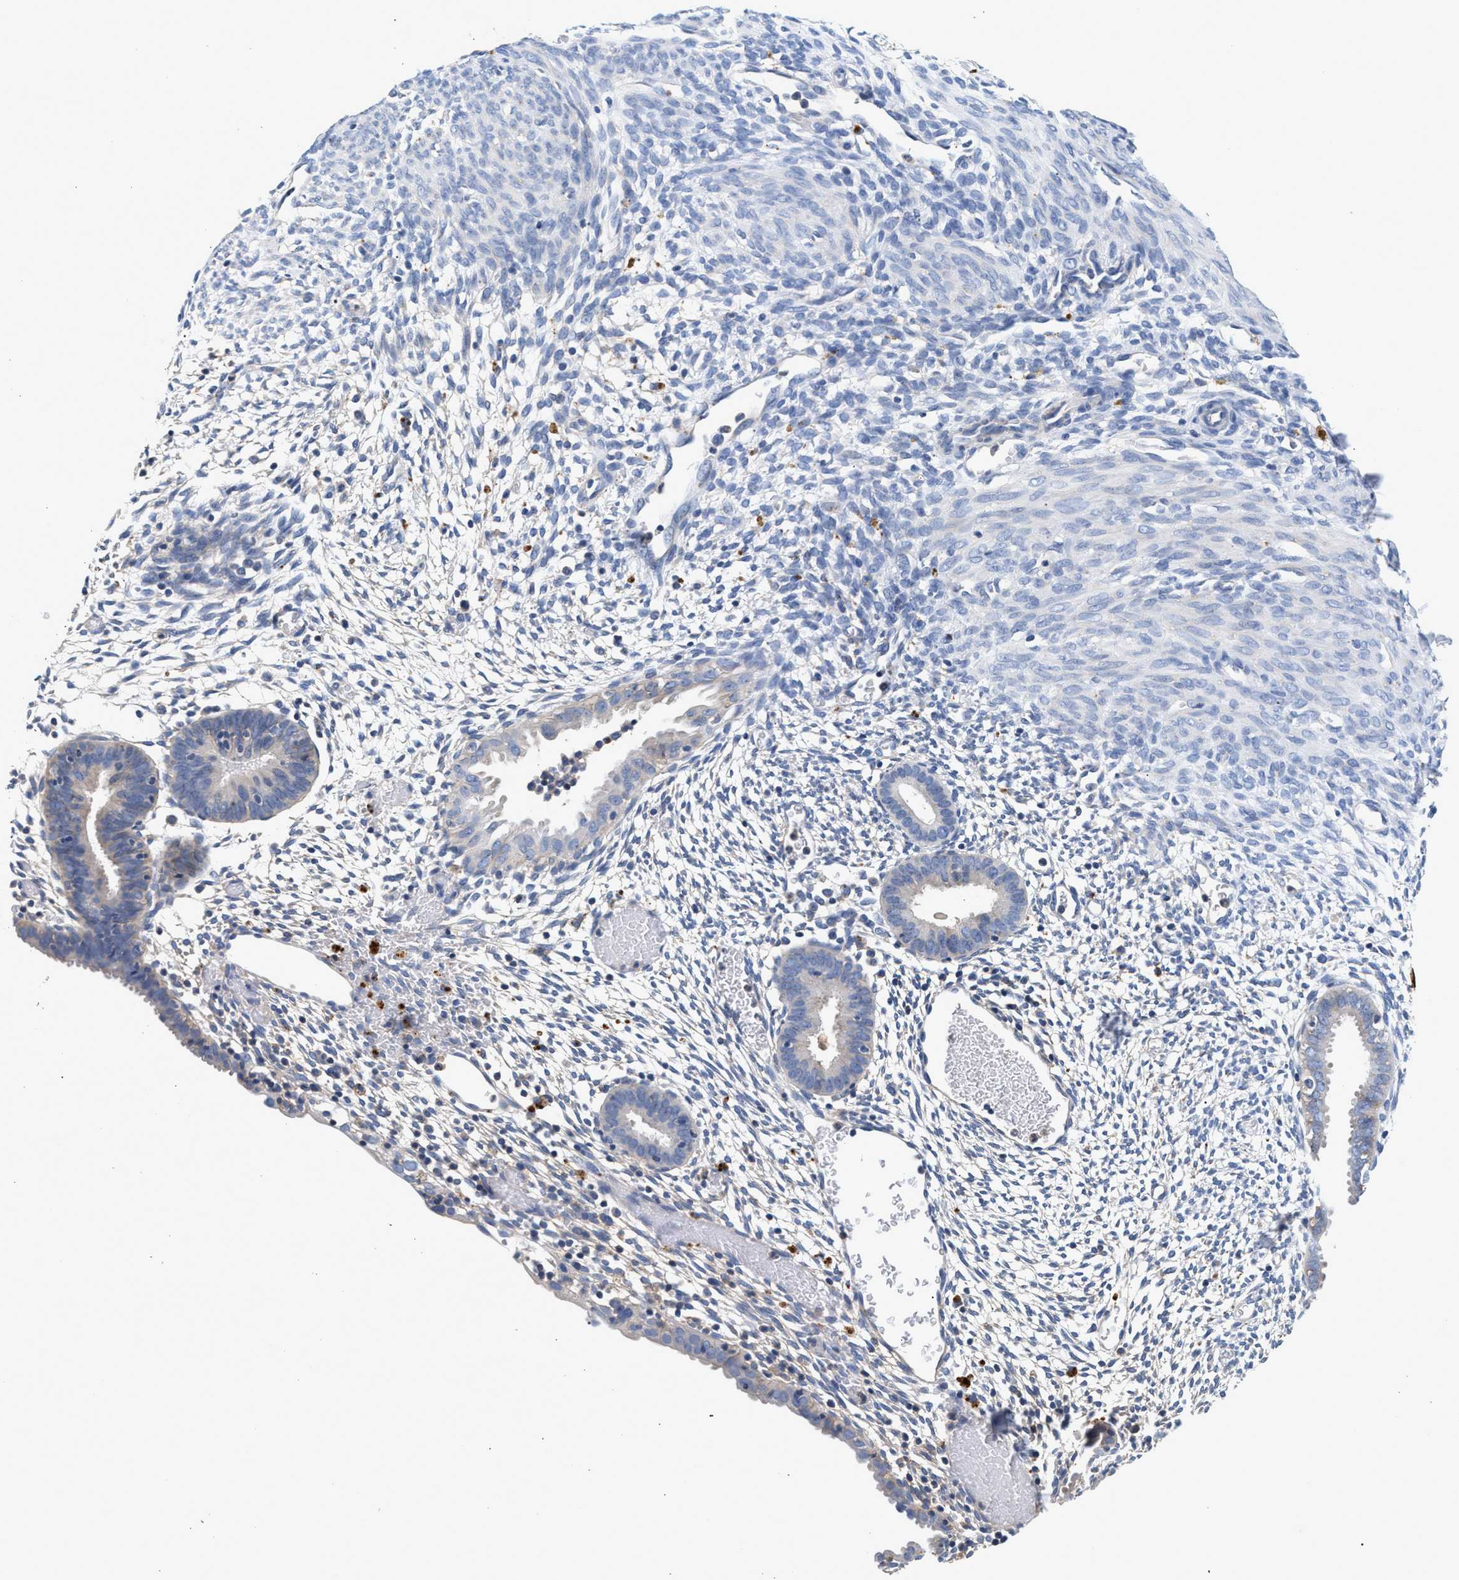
{"staining": {"intensity": "negative", "quantity": "none", "location": "none"}, "tissue": "endometrium", "cell_type": "Cells in endometrial stroma", "image_type": "normal", "snomed": [{"axis": "morphology", "description": "Normal tissue, NOS"}, {"axis": "morphology", "description": "Atrophy, NOS"}, {"axis": "topography", "description": "Uterus"}, {"axis": "topography", "description": "Endometrium"}], "caption": "Immunohistochemistry (IHC) of normal endometrium exhibits no expression in cells in endometrial stroma.", "gene": "GNAI3", "patient": {"sex": "female", "age": 68}}